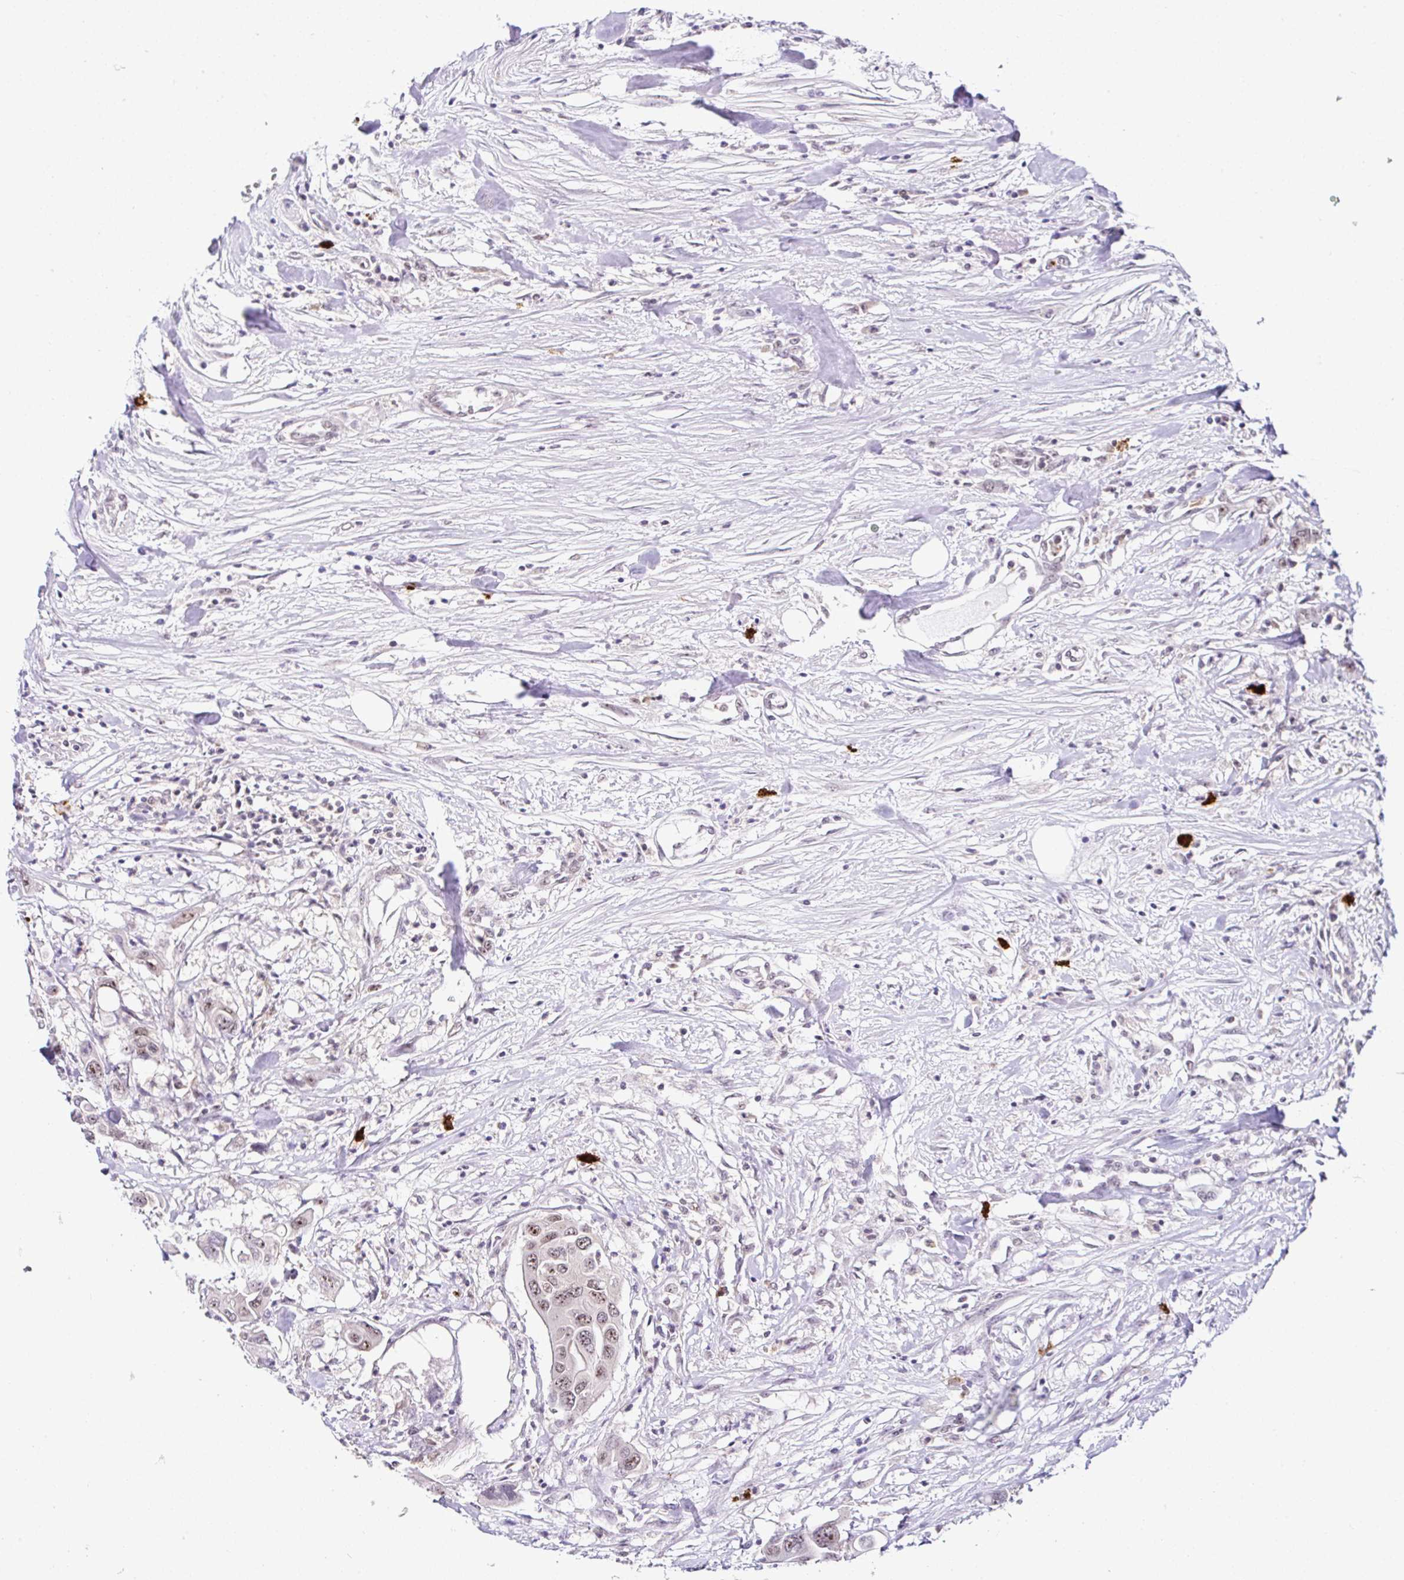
{"staining": {"intensity": "weak", "quantity": ">75%", "location": "nuclear"}, "tissue": "colorectal cancer", "cell_type": "Tumor cells", "image_type": "cancer", "snomed": [{"axis": "morphology", "description": "Adenocarcinoma, NOS"}, {"axis": "topography", "description": "Colon"}], "caption": "Colorectal adenocarcinoma stained with a brown dye exhibits weak nuclear positive staining in approximately >75% of tumor cells.", "gene": "PTPN2", "patient": {"sex": "male", "age": 77}}